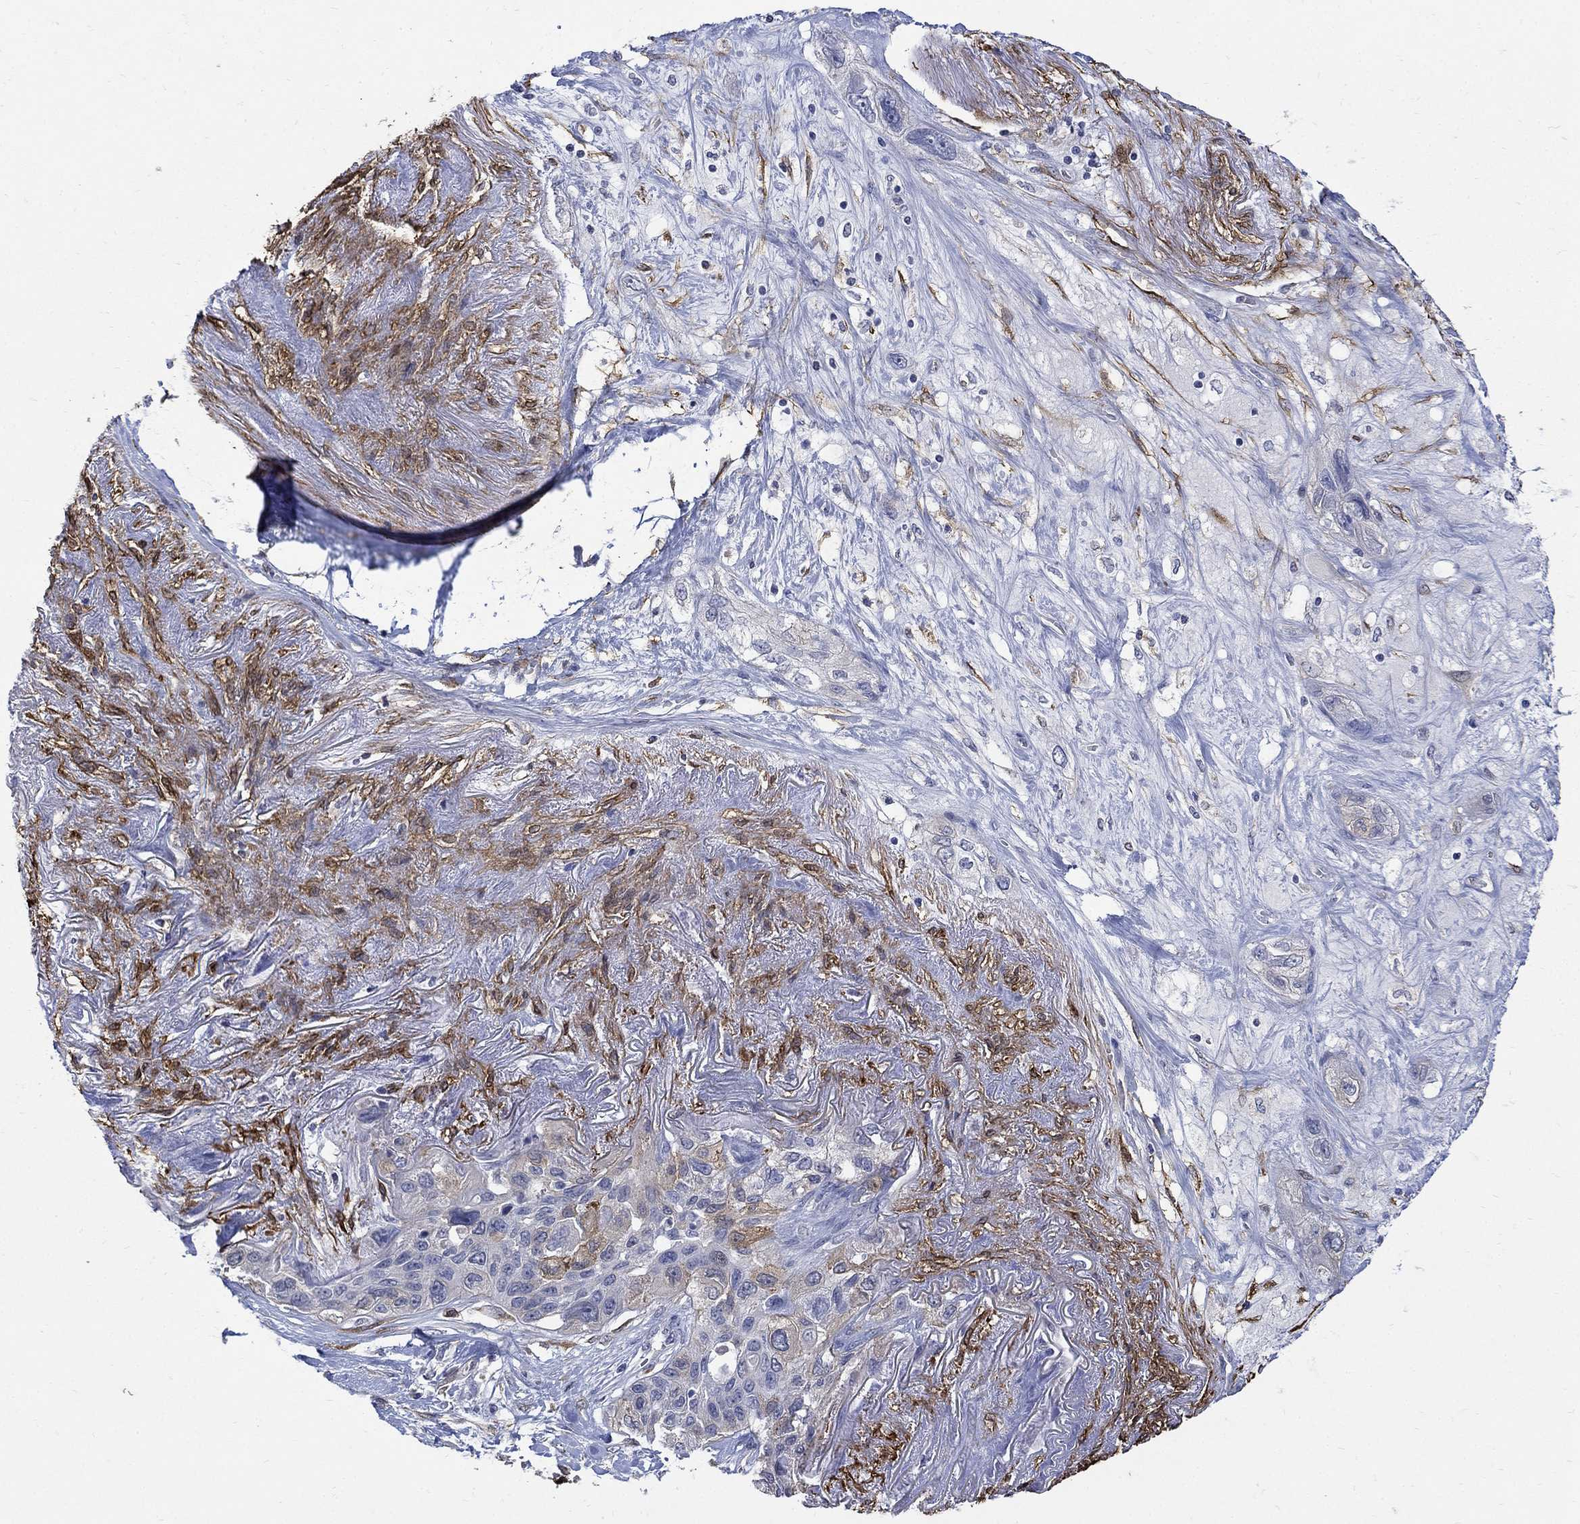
{"staining": {"intensity": "negative", "quantity": "none", "location": "none"}, "tissue": "lung cancer", "cell_type": "Tumor cells", "image_type": "cancer", "snomed": [{"axis": "morphology", "description": "Squamous cell carcinoma, NOS"}, {"axis": "topography", "description": "Lung"}], "caption": "There is no significant staining in tumor cells of lung squamous cell carcinoma.", "gene": "TGM2", "patient": {"sex": "female", "age": 70}}